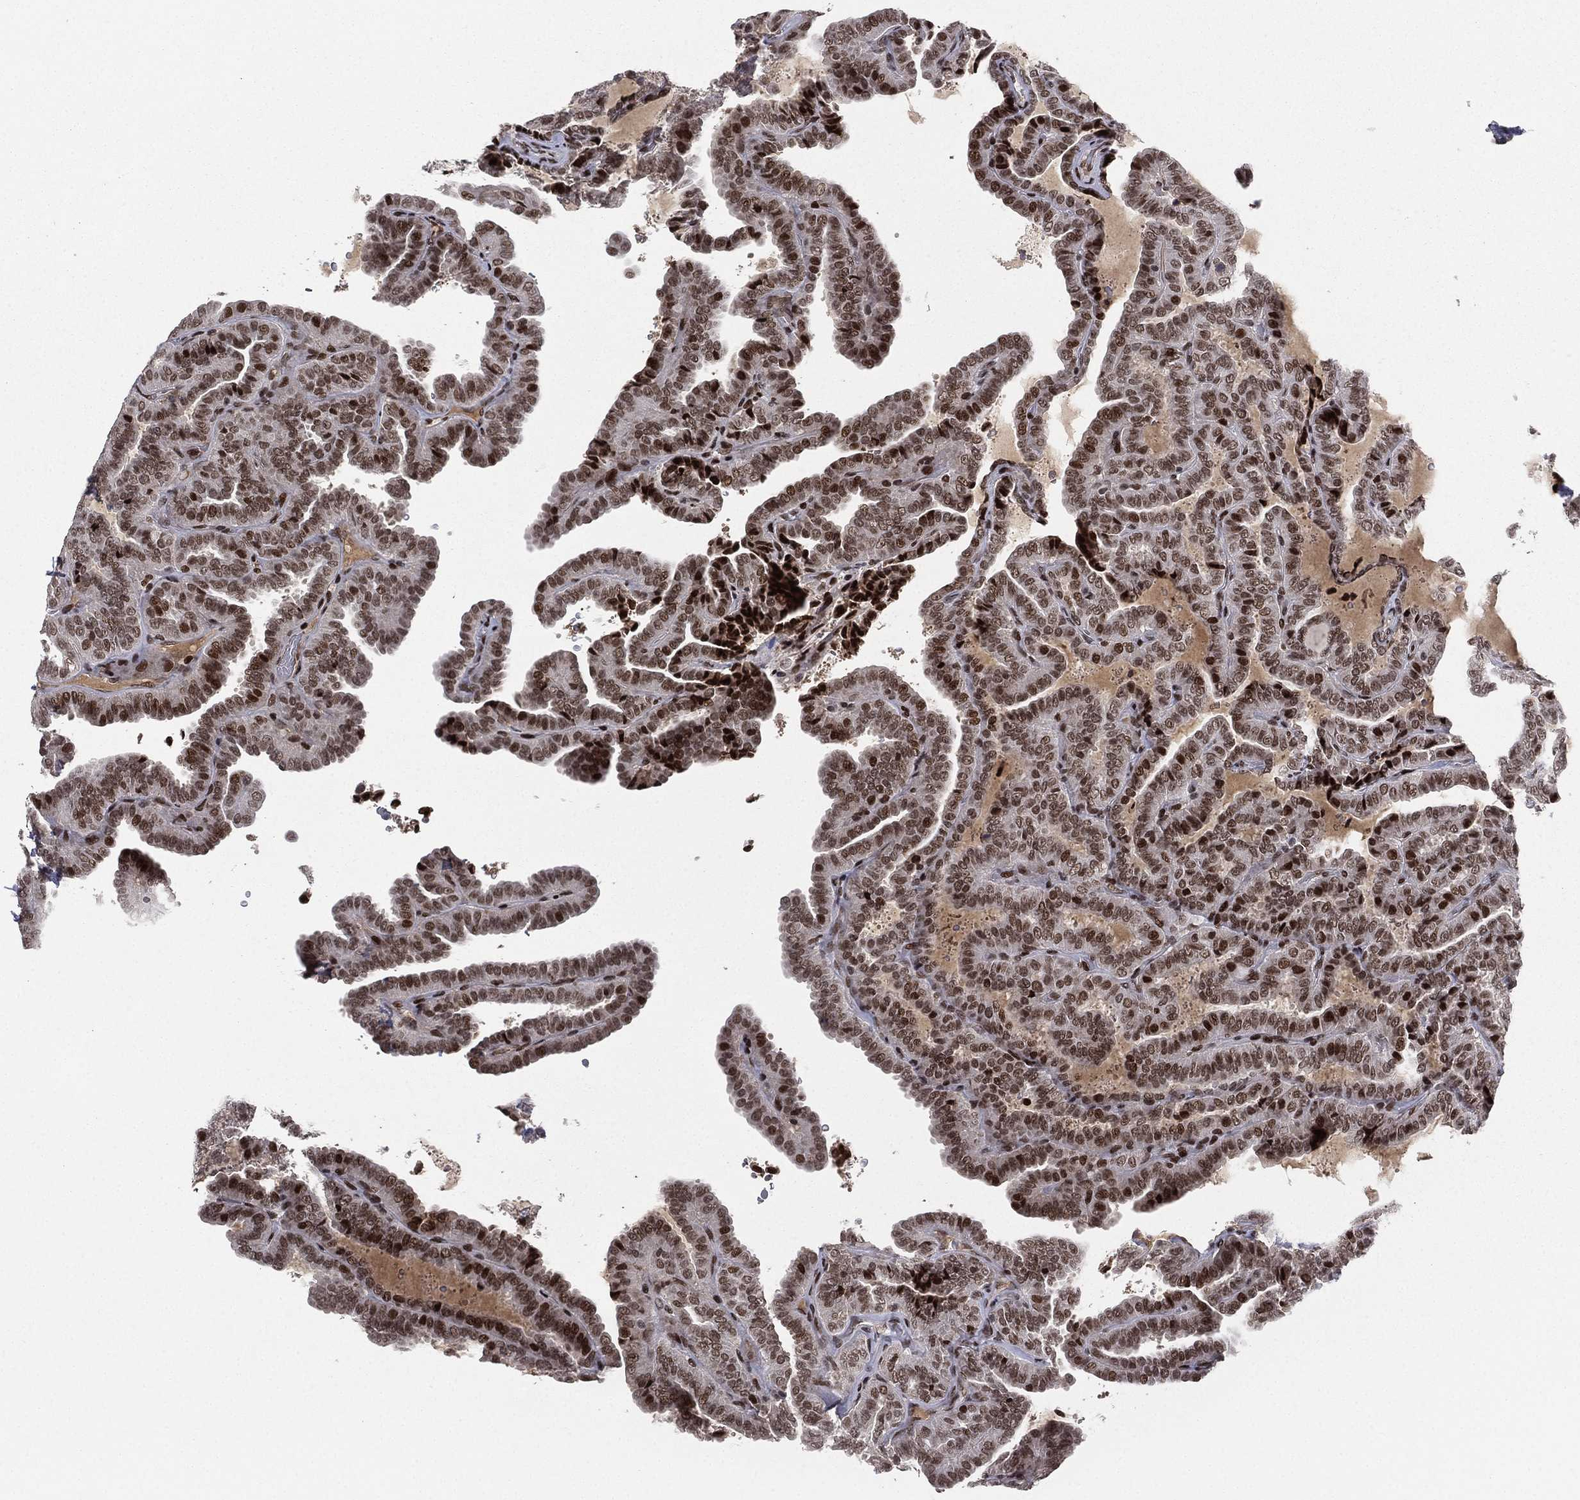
{"staining": {"intensity": "moderate", "quantity": ">75%", "location": "nuclear"}, "tissue": "thyroid cancer", "cell_type": "Tumor cells", "image_type": "cancer", "snomed": [{"axis": "morphology", "description": "Papillary adenocarcinoma, NOS"}, {"axis": "topography", "description": "Thyroid gland"}], "caption": "A brown stain labels moderate nuclear staining of a protein in human thyroid cancer tumor cells.", "gene": "RTF1", "patient": {"sex": "female", "age": 39}}